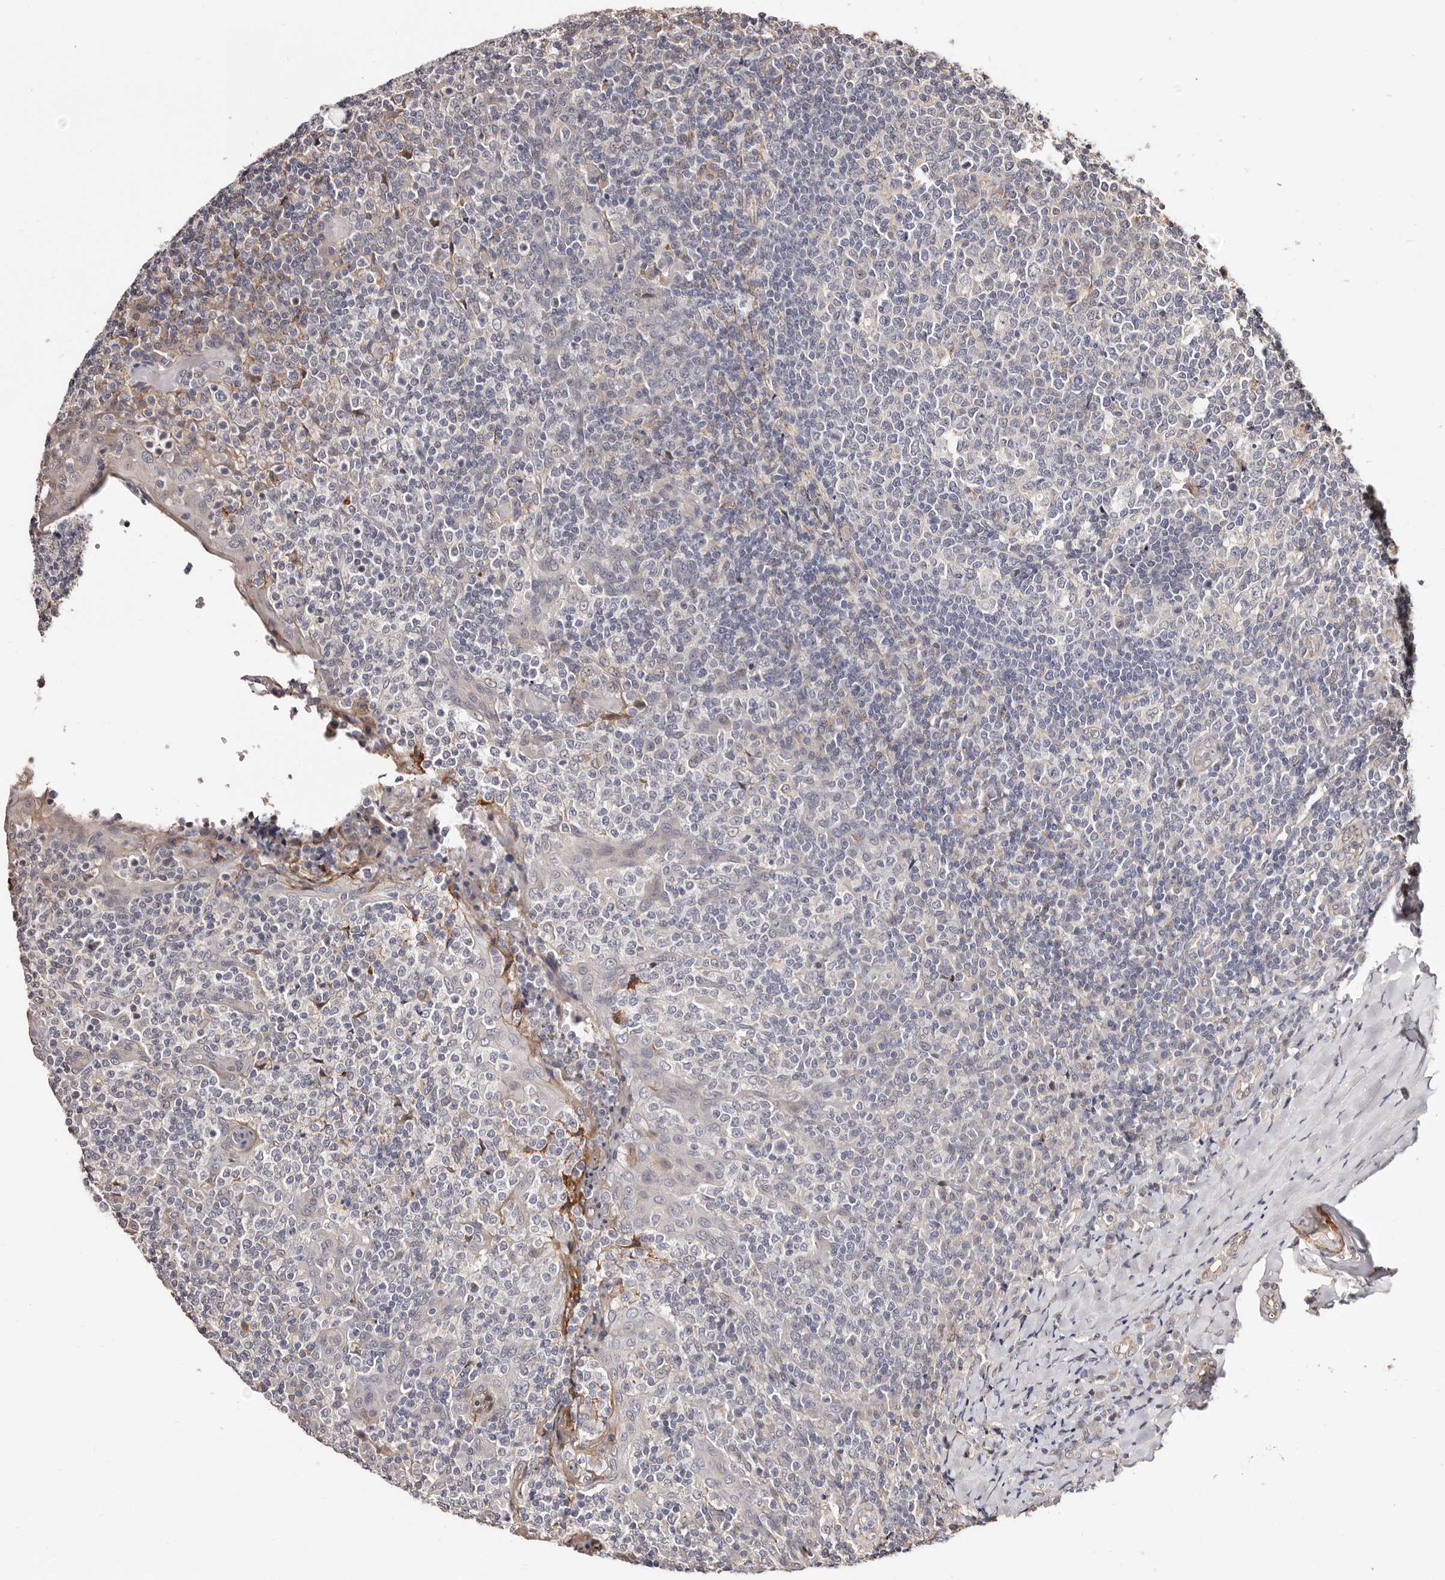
{"staining": {"intensity": "negative", "quantity": "none", "location": "none"}, "tissue": "tonsil", "cell_type": "Germinal center cells", "image_type": "normal", "snomed": [{"axis": "morphology", "description": "Normal tissue, NOS"}, {"axis": "topography", "description": "Tonsil"}], "caption": "Immunohistochemistry (IHC) image of normal tonsil: human tonsil stained with DAB (3,3'-diaminobenzidine) reveals no significant protein staining in germinal center cells.", "gene": "TRIP13", "patient": {"sex": "female", "age": 19}}